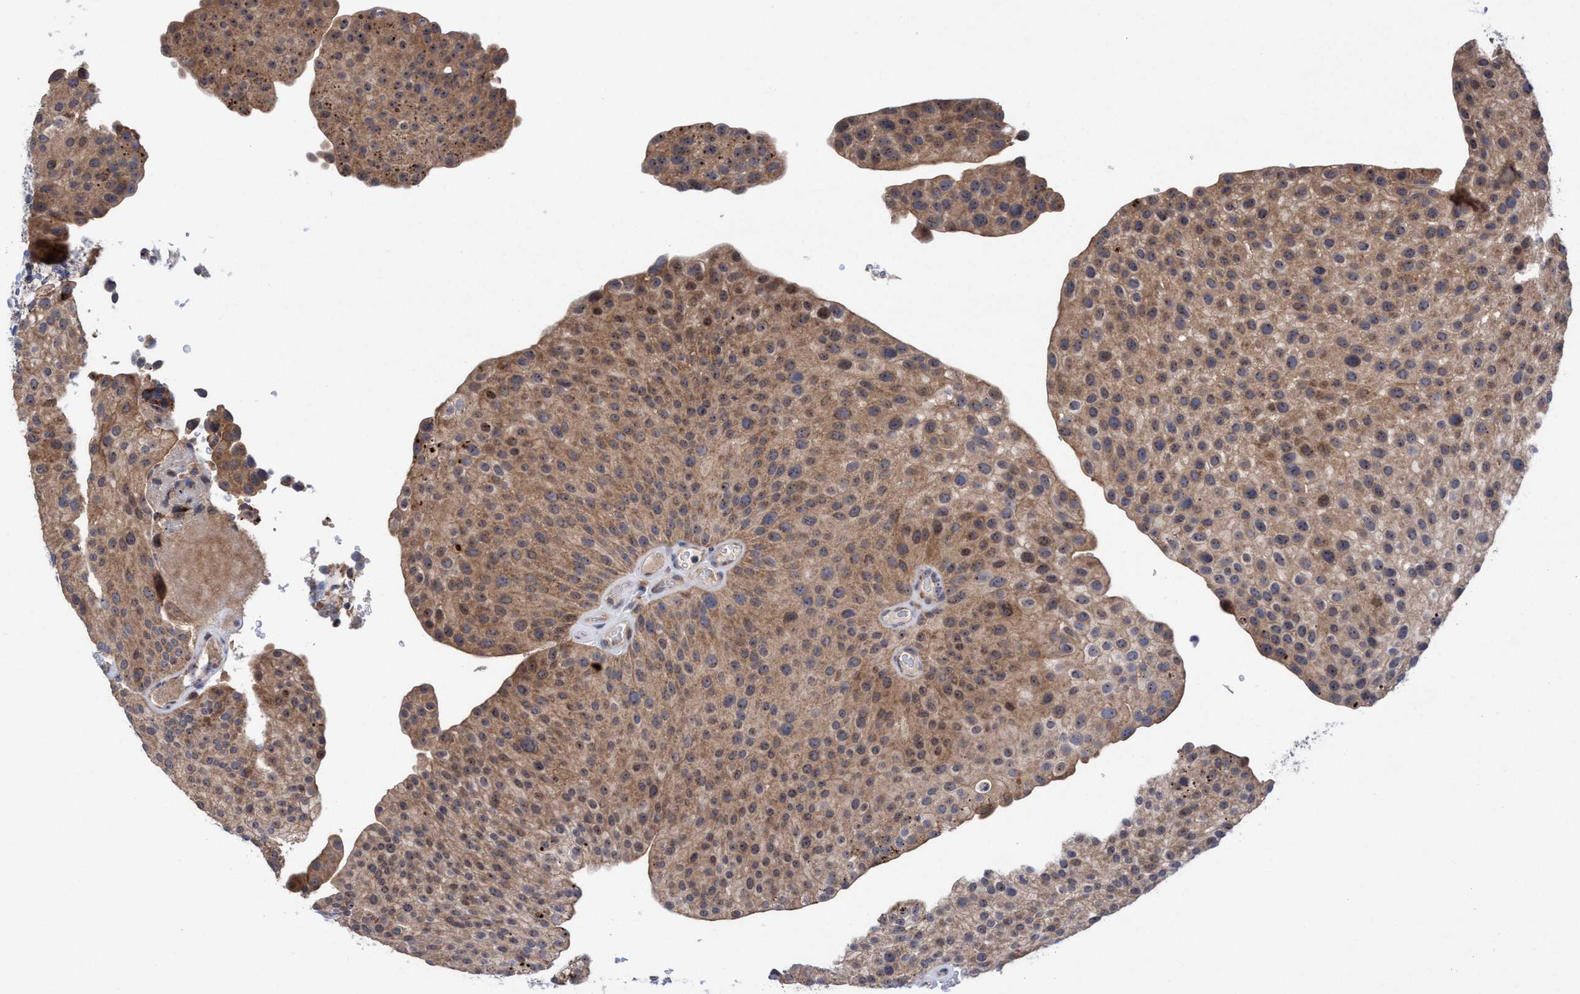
{"staining": {"intensity": "moderate", "quantity": ">75%", "location": "cytoplasmic/membranous,nuclear"}, "tissue": "urothelial cancer", "cell_type": "Tumor cells", "image_type": "cancer", "snomed": [{"axis": "morphology", "description": "Urothelial carcinoma, Low grade"}, {"axis": "topography", "description": "Smooth muscle"}, {"axis": "topography", "description": "Urinary bladder"}], "caption": "An immunohistochemistry micrograph of tumor tissue is shown. Protein staining in brown labels moderate cytoplasmic/membranous and nuclear positivity in low-grade urothelial carcinoma within tumor cells.", "gene": "P2RY14", "patient": {"sex": "male", "age": 60}}